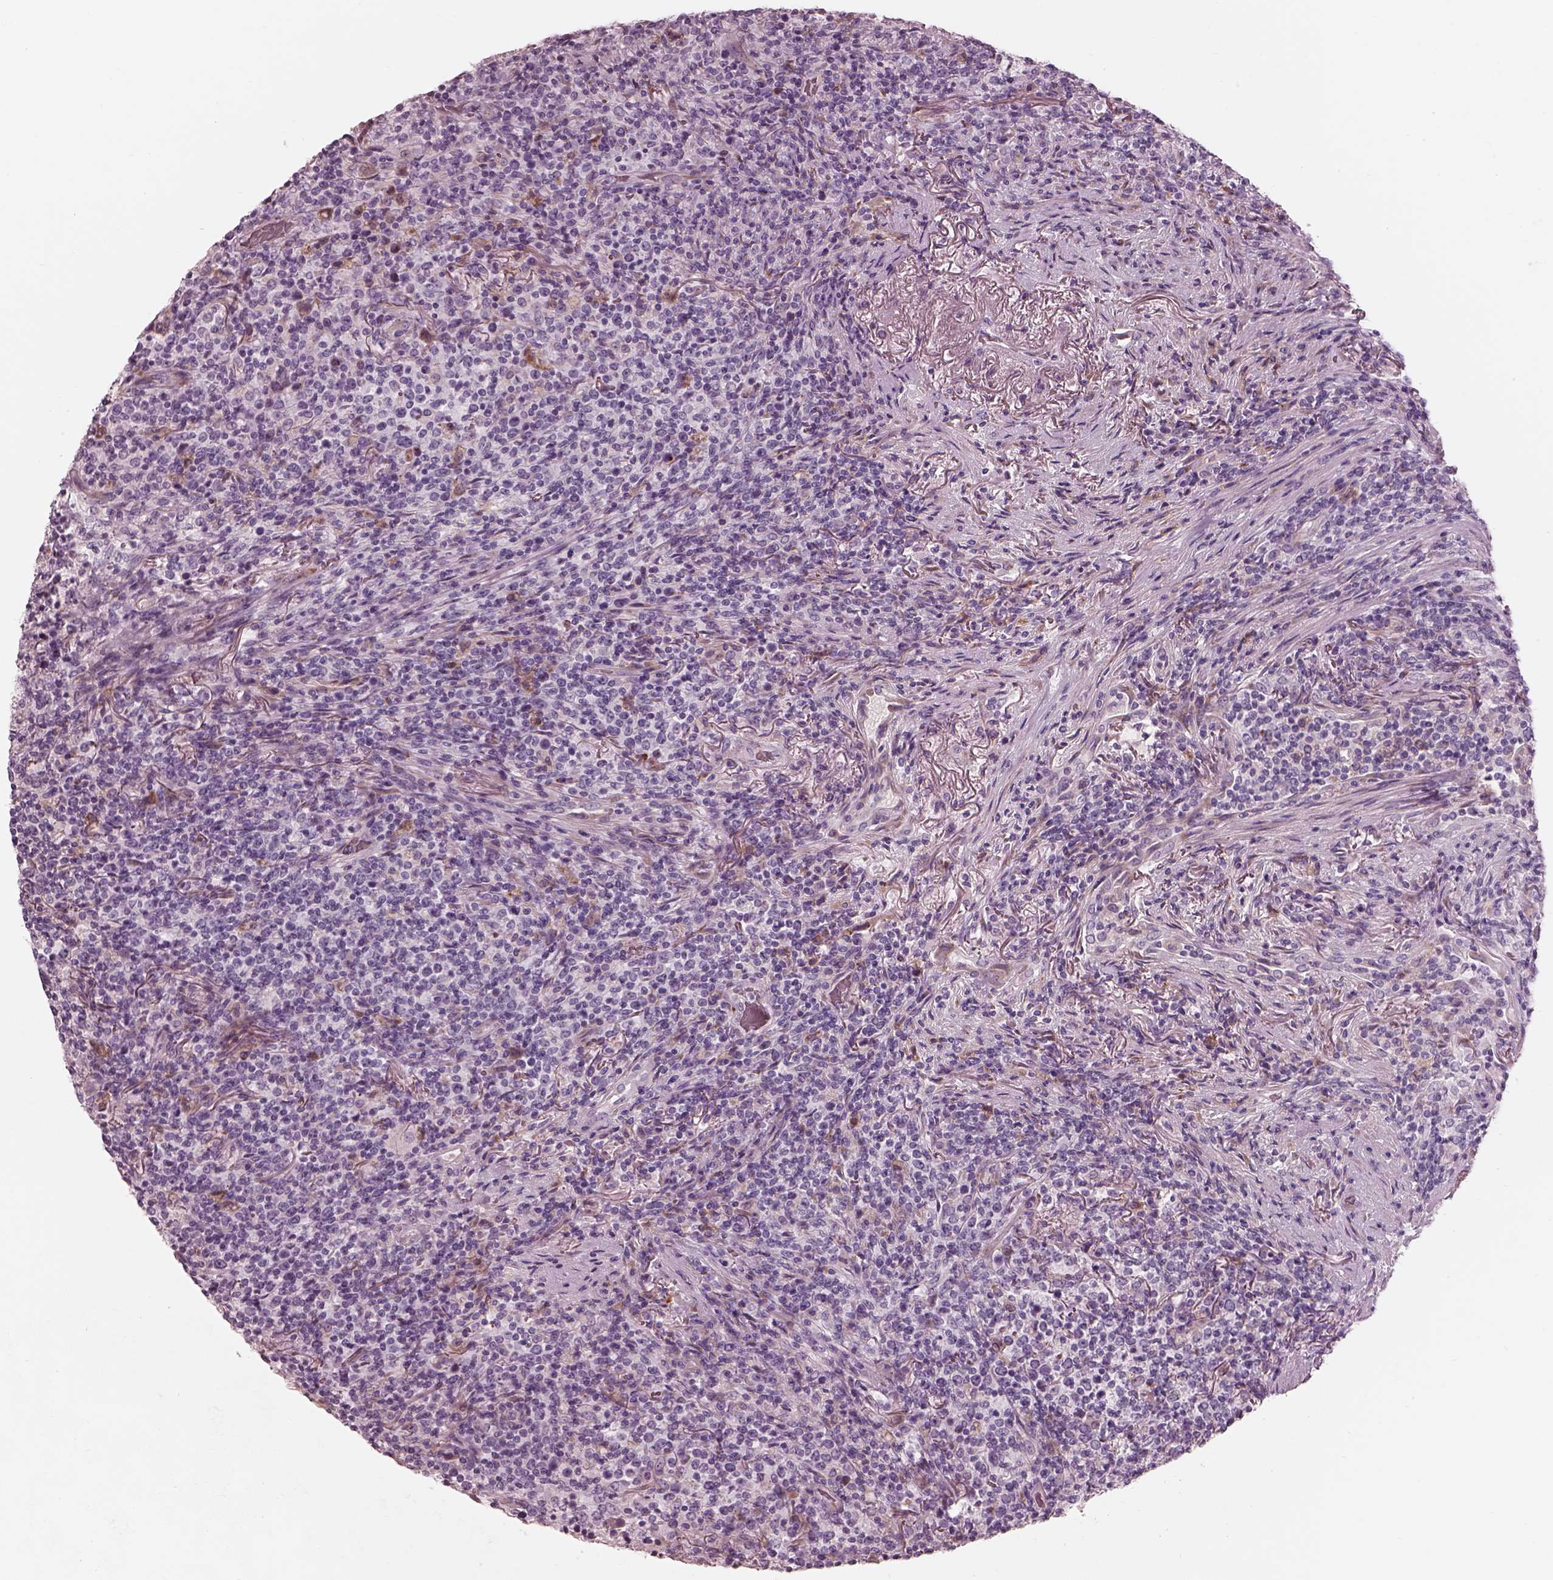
{"staining": {"intensity": "negative", "quantity": "none", "location": "none"}, "tissue": "lymphoma", "cell_type": "Tumor cells", "image_type": "cancer", "snomed": [{"axis": "morphology", "description": "Malignant lymphoma, non-Hodgkin's type, High grade"}, {"axis": "topography", "description": "Lung"}], "caption": "High magnification brightfield microscopy of malignant lymphoma, non-Hodgkin's type (high-grade) stained with DAB (brown) and counterstained with hematoxylin (blue): tumor cells show no significant staining.", "gene": "CADM2", "patient": {"sex": "male", "age": 79}}